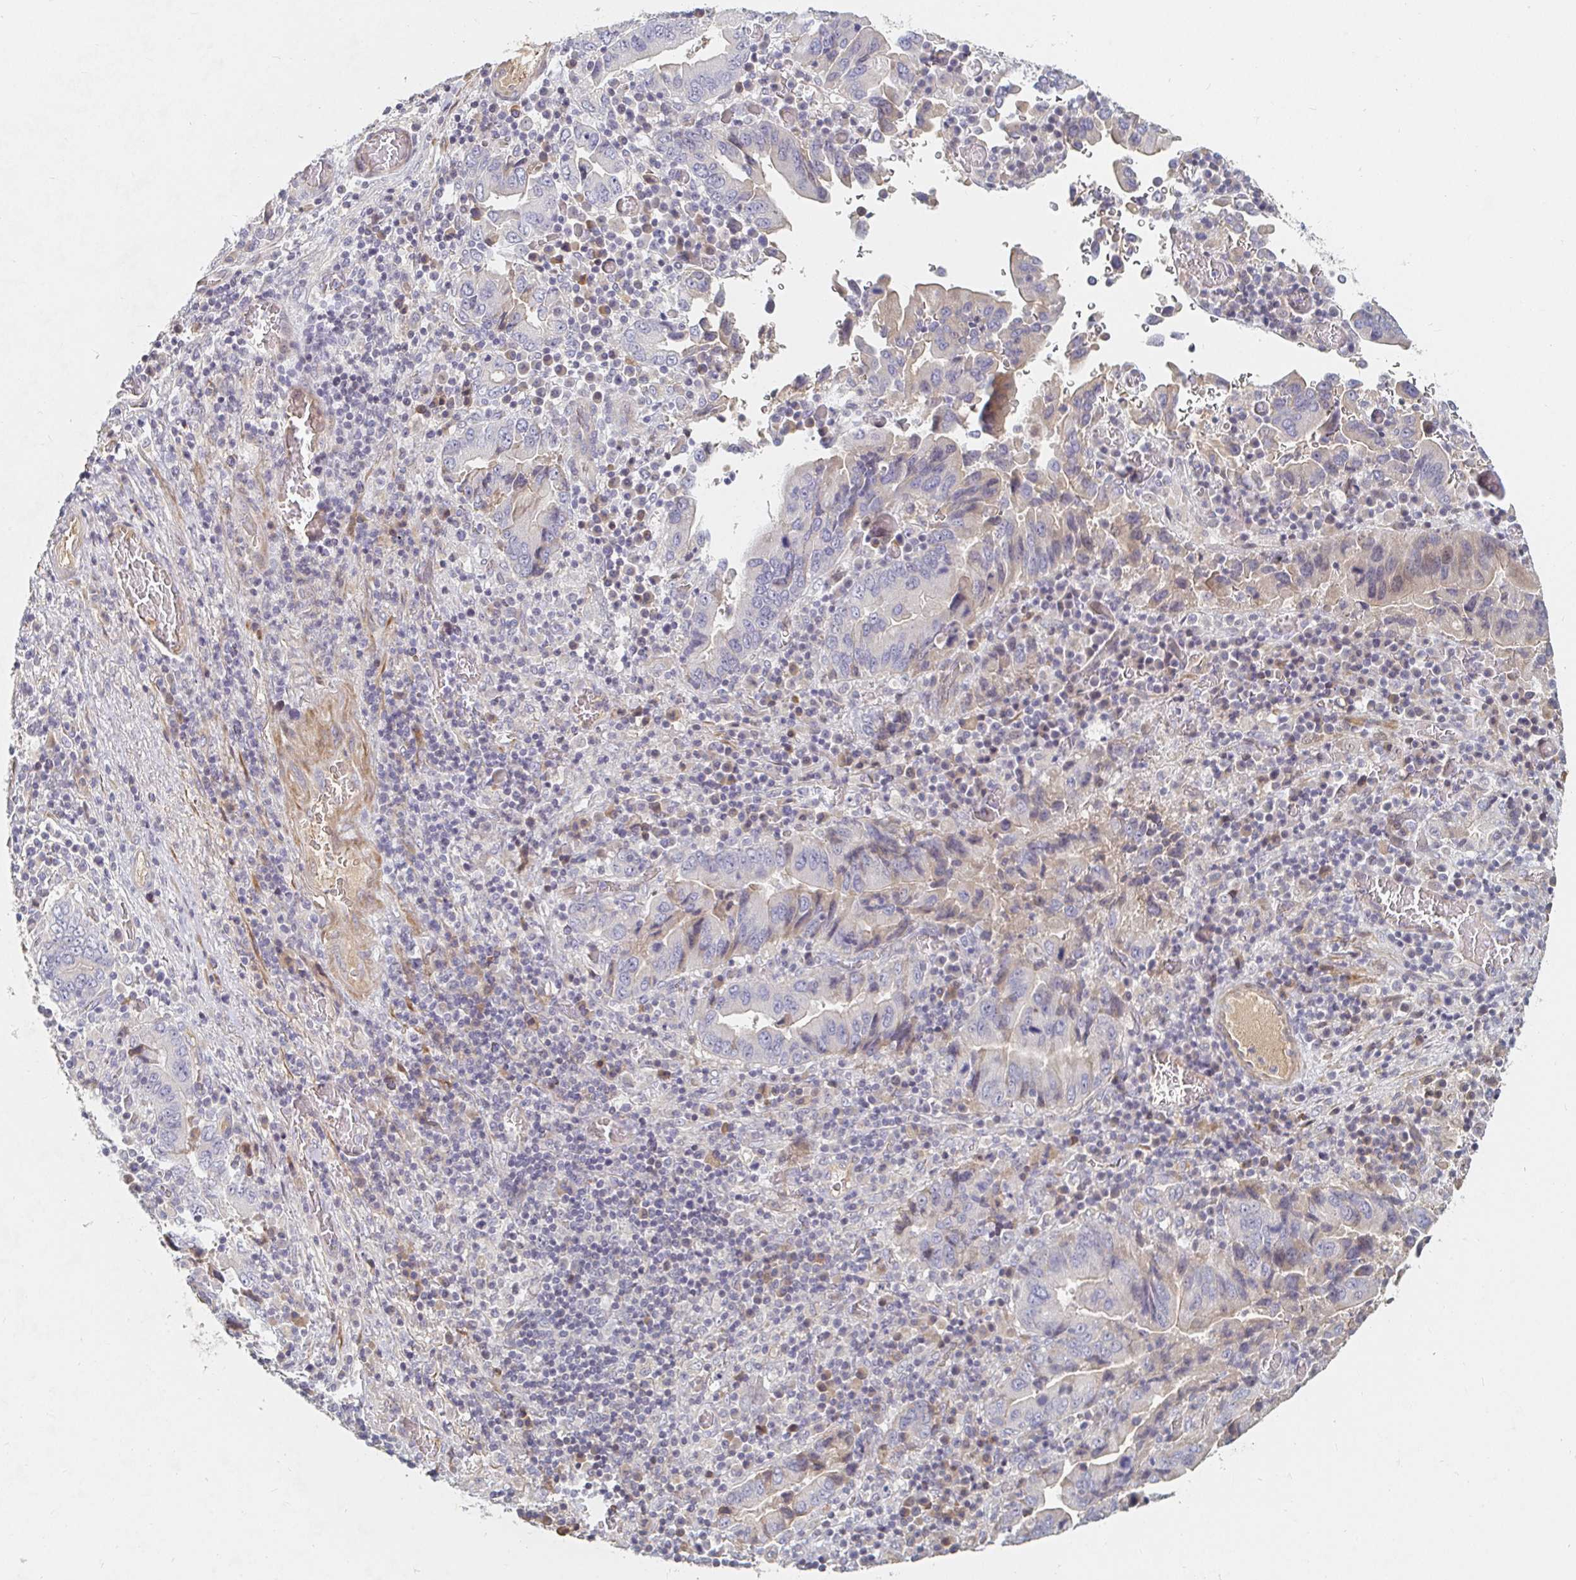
{"staining": {"intensity": "negative", "quantity": "none", "location": "none"}, "tissue": "stomach cancer", "cell_type": "Tumor cells", "image_type": "cancer", "snomed": [{"axis": "morphology", "description": "Adenocarcinoma, NOS"}, {"axis": "topography", "description": "Stomach, upper"}], "caption": "DAB (3,3'-diaminobenzidine) immunohistochemical staining of adenocarcinoma (stomach) exhibits no significant staining in tumor cells.", "gene": "NME9", "patient": {"sex": "male", "age": 74}}